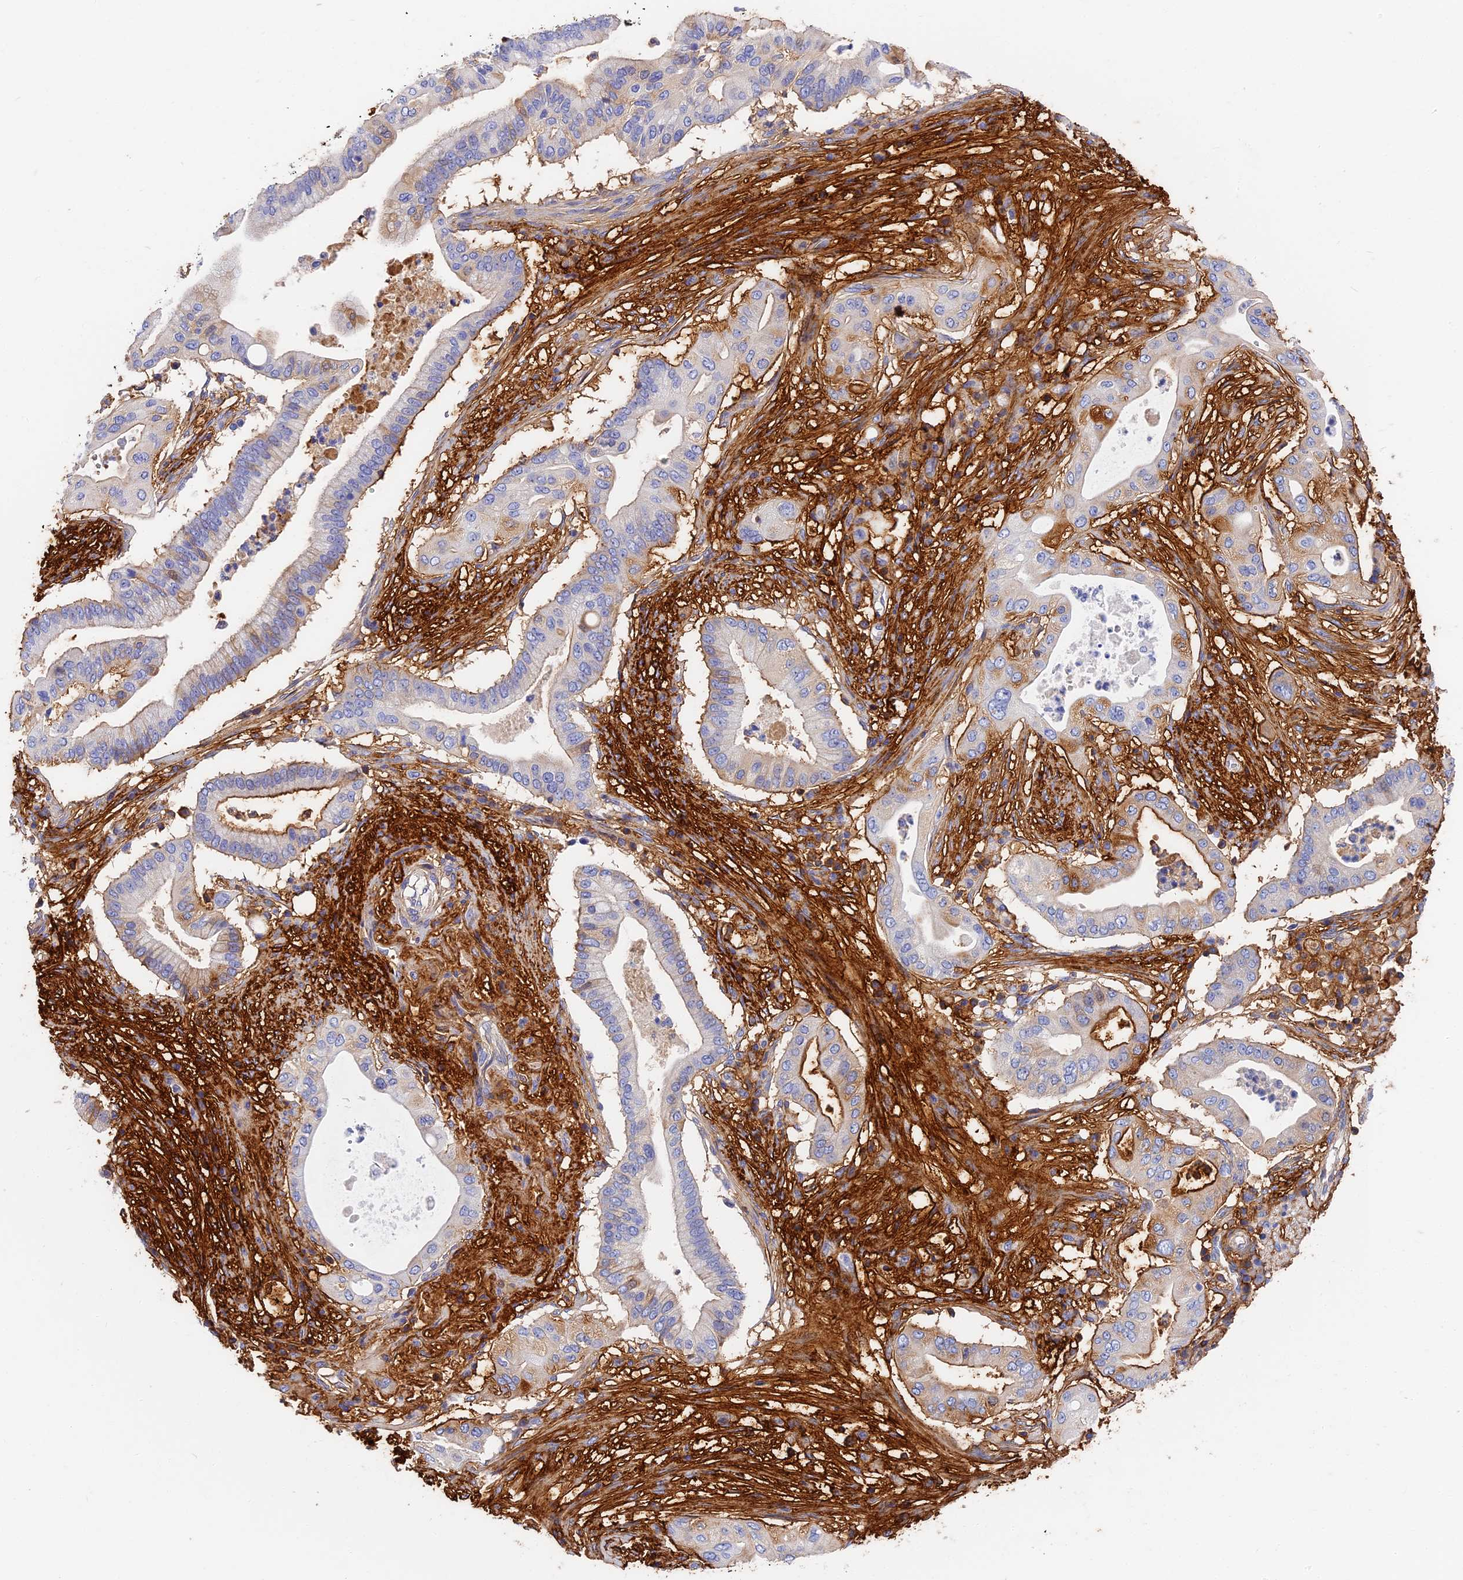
{"staining": {"intensity": "moderate", "quantity": "25%-75%", "location": "cytoplasmic/membranous"}, "tissue": "pancreatic cancer", "cell_type": "Tumor cells", "image_type": "cancer", "snomed": [{"axis": "morphology", "description": "Adenocarcinoma, NOS"}, {"axis": "topography", "description": "Pancreas"}], "caption": "Adenocarcinoma (pancreatic) was stained to show a protein in brown. There is medium levels of moderate cytoplasmic/membranous staining in approximately 25%-75% of tumor cells. The protein of interest is stained brown, and the nuclei are stained in blue (DAB IHC with brightfield microscopy, high magnification).", "gene": "ITIH1", "patient": {"sex": "male", "age": 68}}